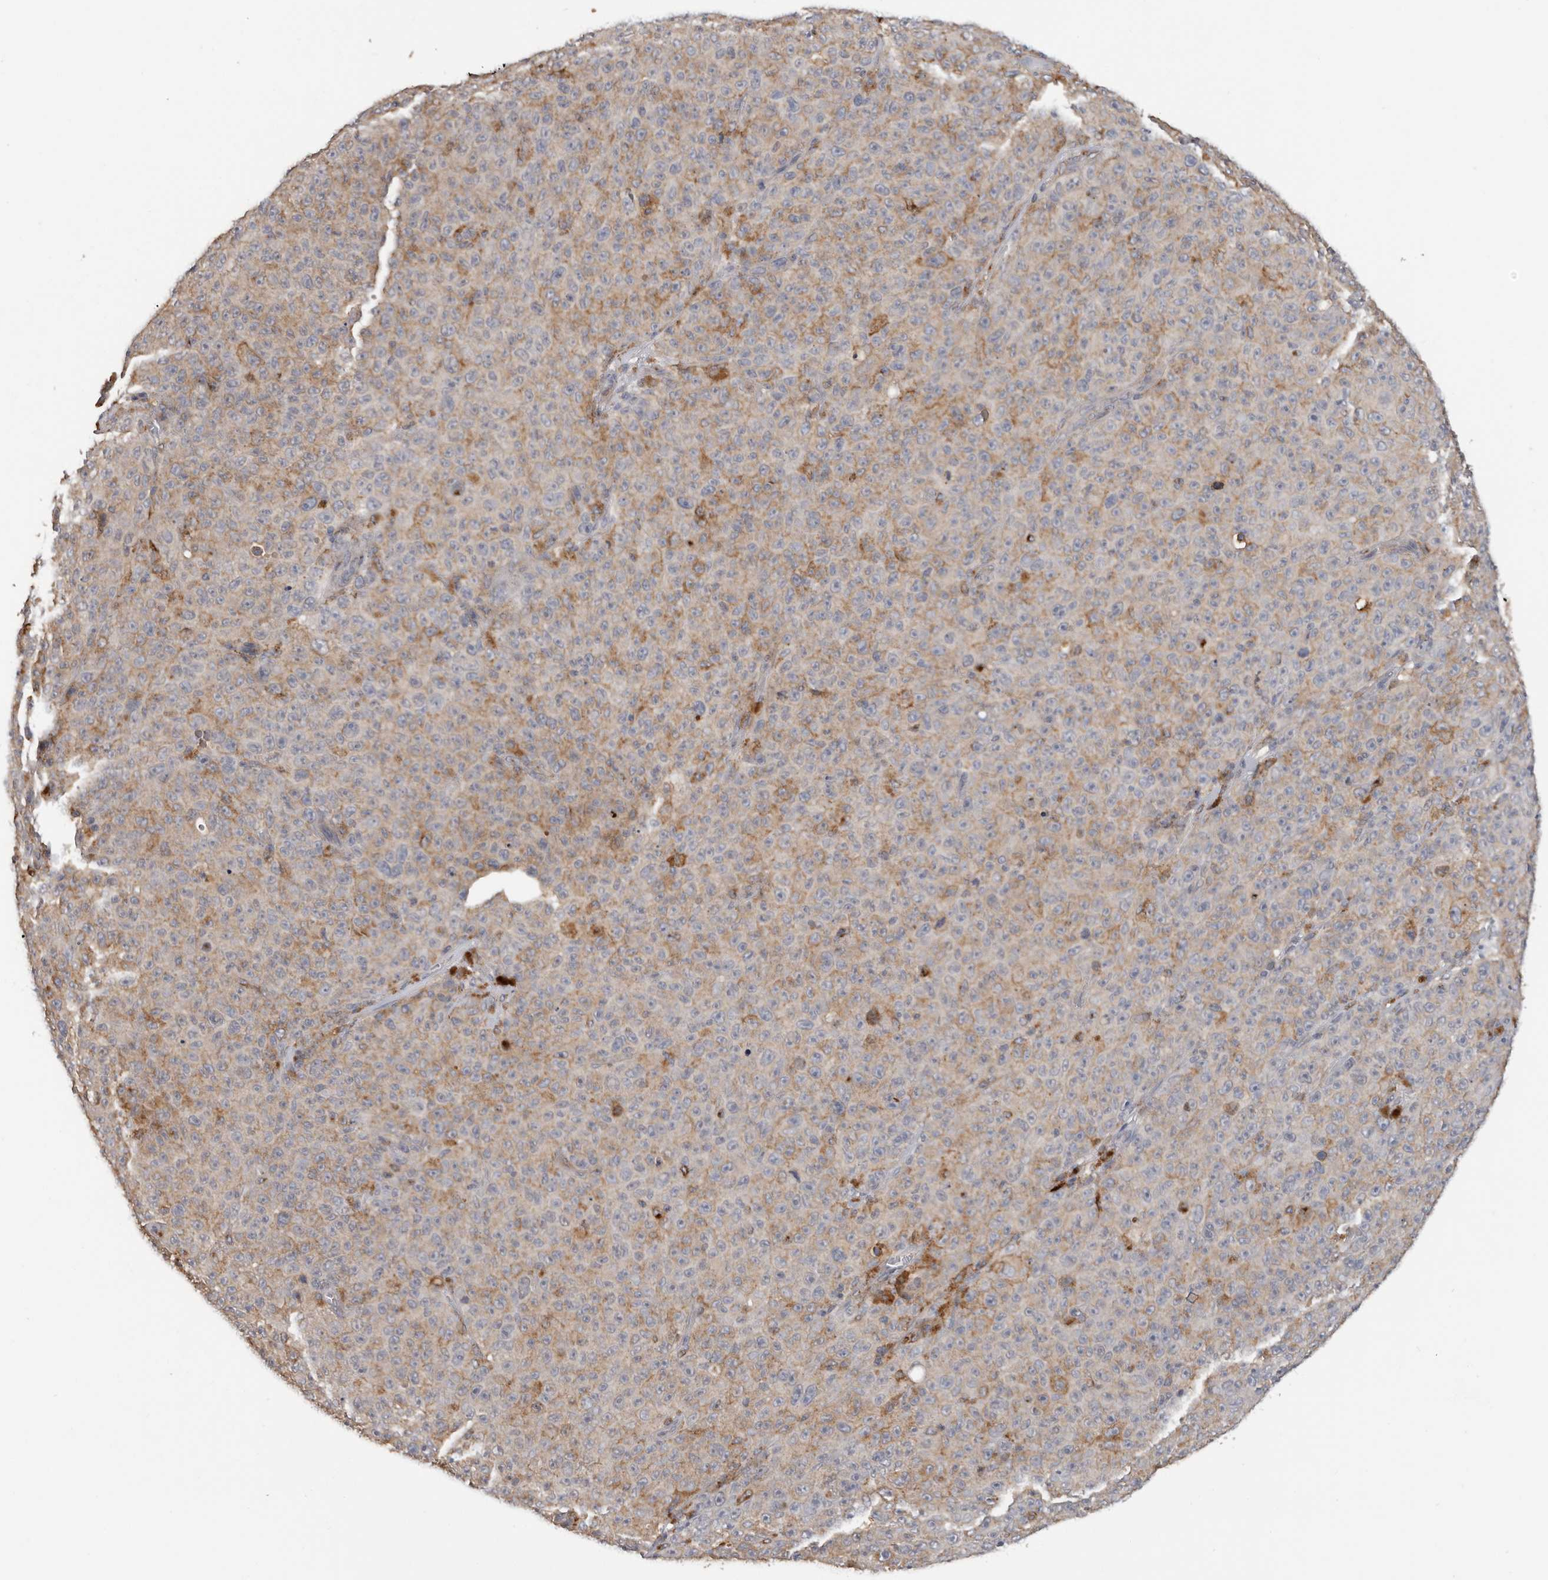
{"staining": {"intensity": "moderate", "quantity": "25%-75%", "location": "cytoplasmic/membranous"}, "tissue": "melanoma", "cell_type": "Tumor cells", "image_type": "cancer", "snomed": [{"axis": "morphology", "description": "Malignant melanoma, NOS"}, {"axis": "topography", "description": "Skin"}], "caption": "IHC (DAB) staining of human melanoma displays moderate cytoplasmic/membranous protein staining in about 25%-75% of tumor cells.", "gene": "TFRC", "patient": {"sex": "female", "age": 82}}